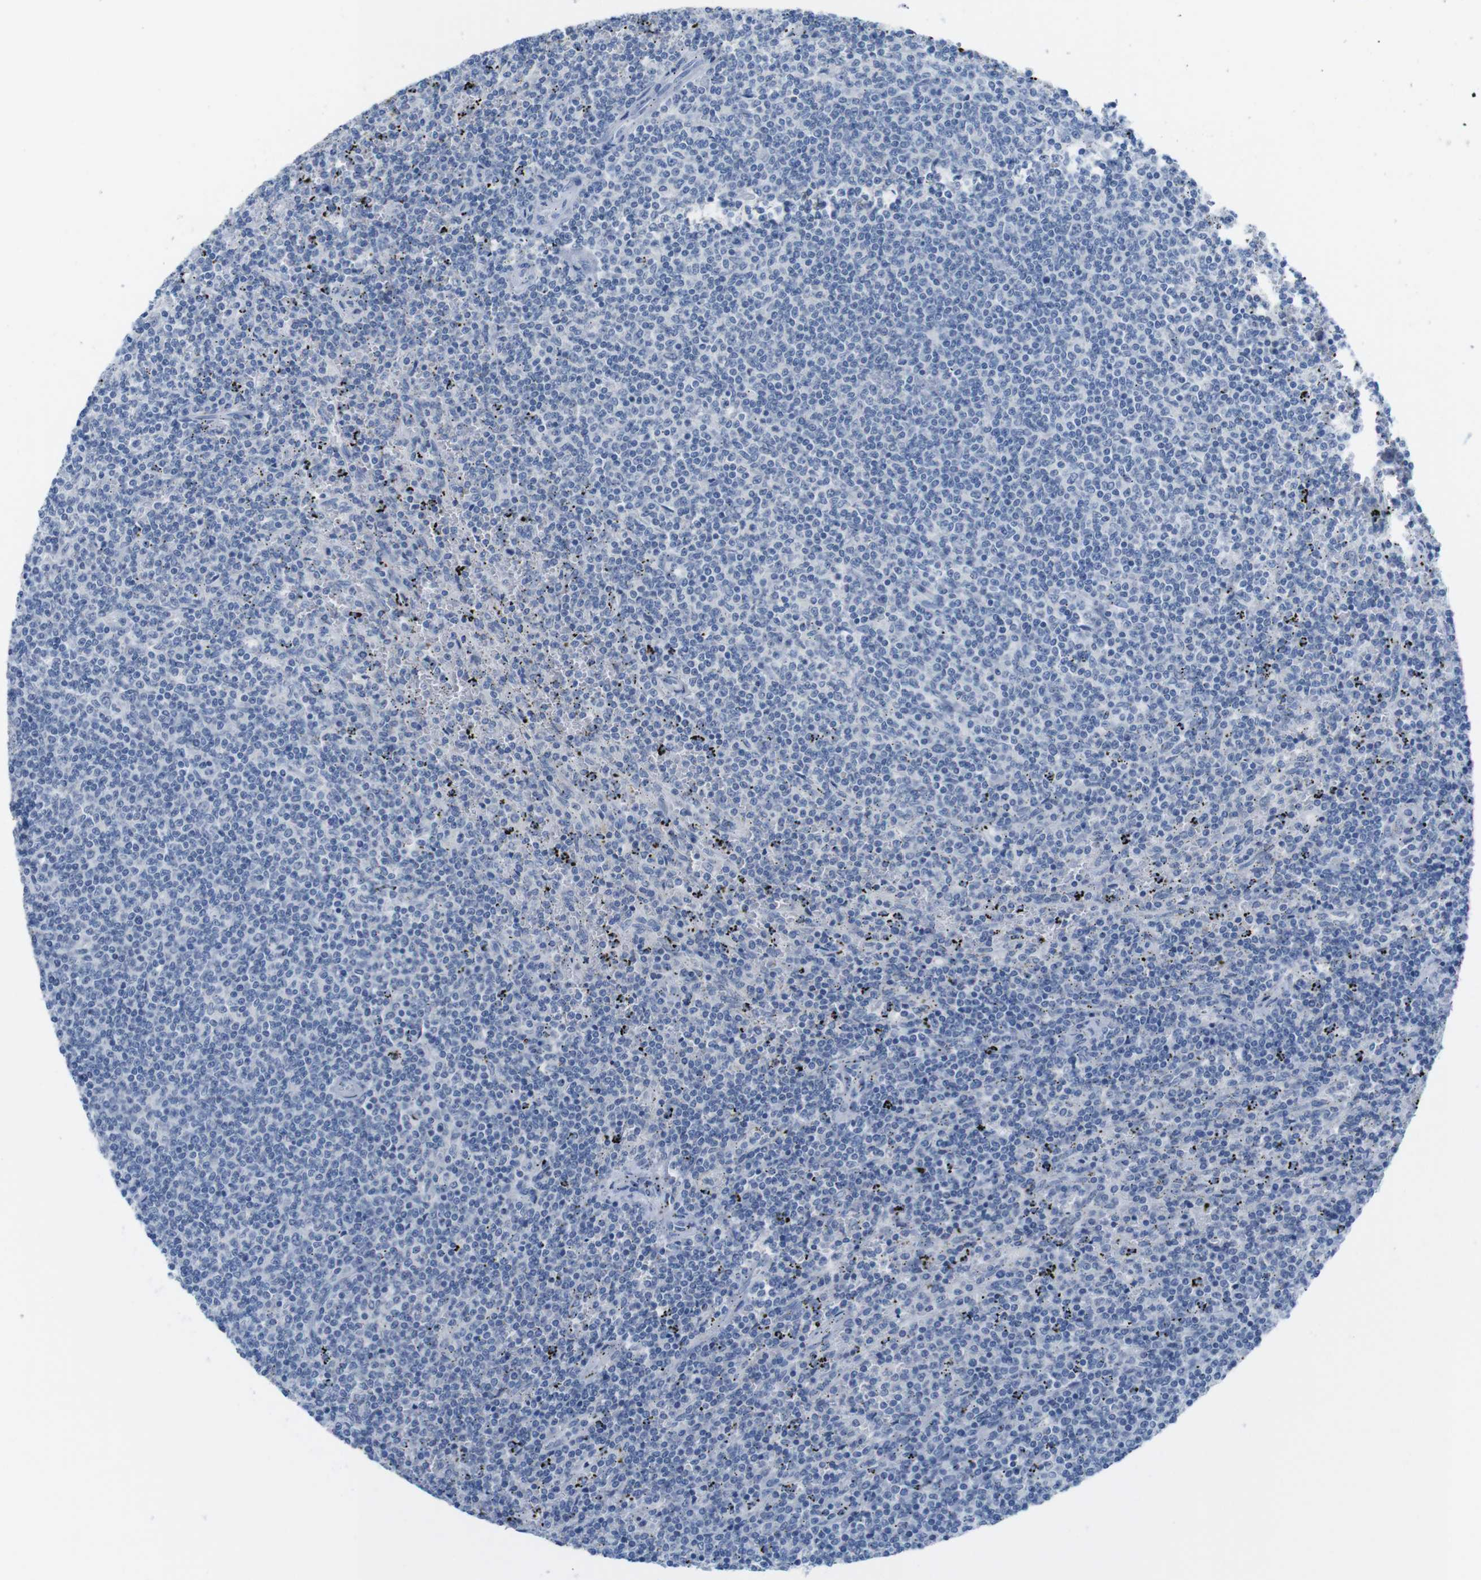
{"staining": {"intensity": "negative", "quantity": "none", "location": "none"}, "tissue": "lymphoma", "cell_type": "Tumor cells", "image_type": "cancer", "snomed": [{"axis": "morphology", "description": "Malignant lymphoma, non-Hodgkin's type, Low grade"}, {"axis": "topography", "description": "Spleen"}], "caption": "Low-grade malignant lymphoma, non-Hodgkin's type was stained to show a protein in brown. There is no significant expression in tumor cells. Nuclei are stained in blue.", "gene": "OPN1SW", "patient": {"sex": "female", "age": 50}}